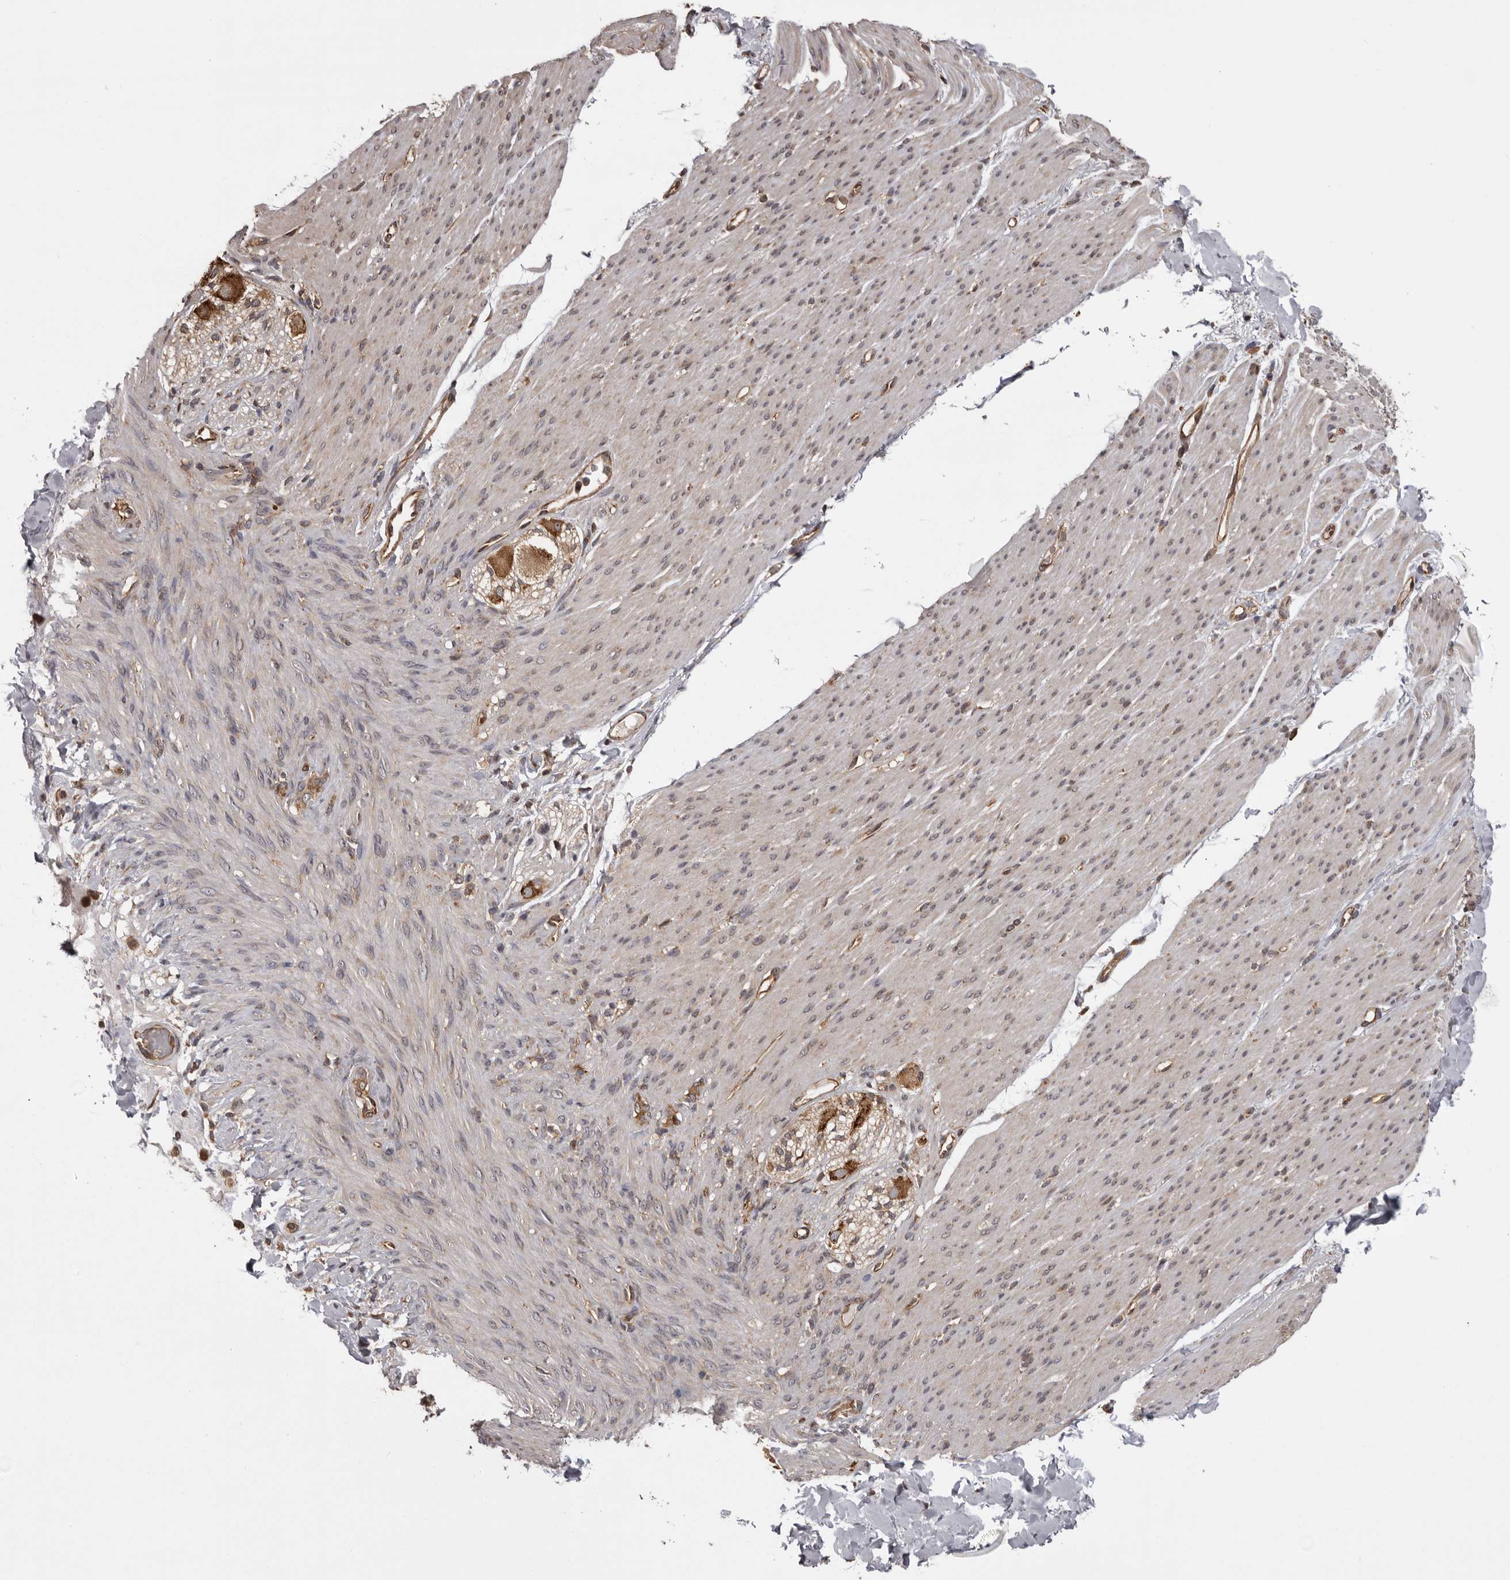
{"staining": {"intensity": "negative", "quantity": "none", "location": "none"}, "tissue": "smooth muscle", "cell_type": "Smooth muscle cells", "image_type": "normal", "snomed": [{"axis": "morphology", "description": "Normal tissue, NOS"}, {"axis": "topography", "description": "Colon"}, {"axis": "topography", "description": "Peripheral nerve tissue"}], "caption": "High magnification brightfield microscopy of unremarkable smooth muscle stained with DAB (brown) and counterstained with hematoxylin (blue): smooth muscle cells show no significant expression. Brightfield microscopy of immunohistochemistry (IHC) stained with DAB (brown) and hematoxylin (blue), captured at high magnification.", "gene": "DARS1", "patient": {"sex": "female", "age": 61}}